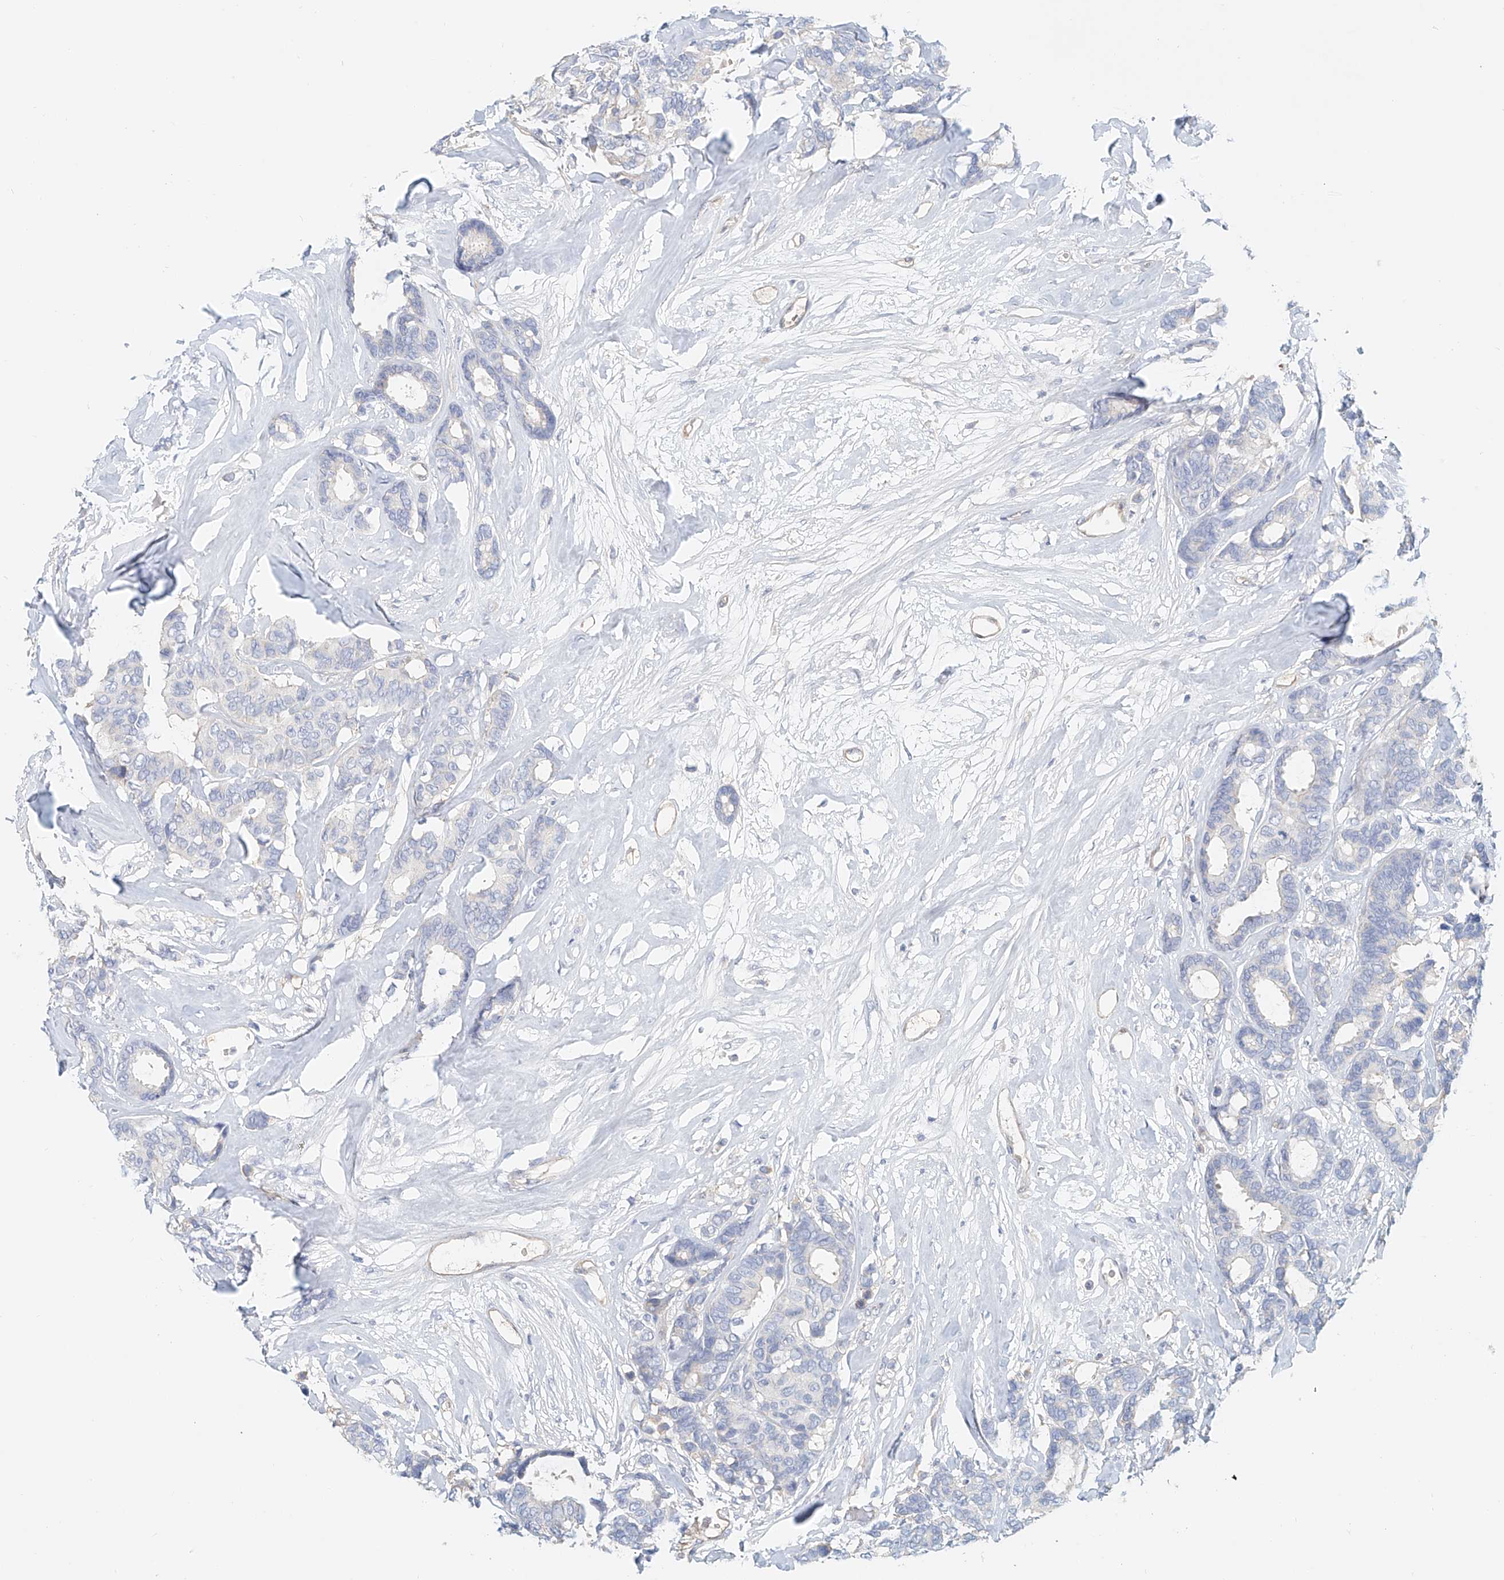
{"staining": {"intensity": "negative", "quantity": "none", "location": "none"}, "tissue": "breast cancer", "cell_type": "Tumor cells", "image_type": "cancer", "snomed": [{"axis": "morphology", "description": "Duct carcinoma"}, {"axis": "topography", "description": "Breast"}], "caption": "This is an immunohistochemistry (IHC) image of breast cancer. There is no staining in tumor cells.", "gene": "FRYL", "patient": {"sex": "female", "age": 87}}